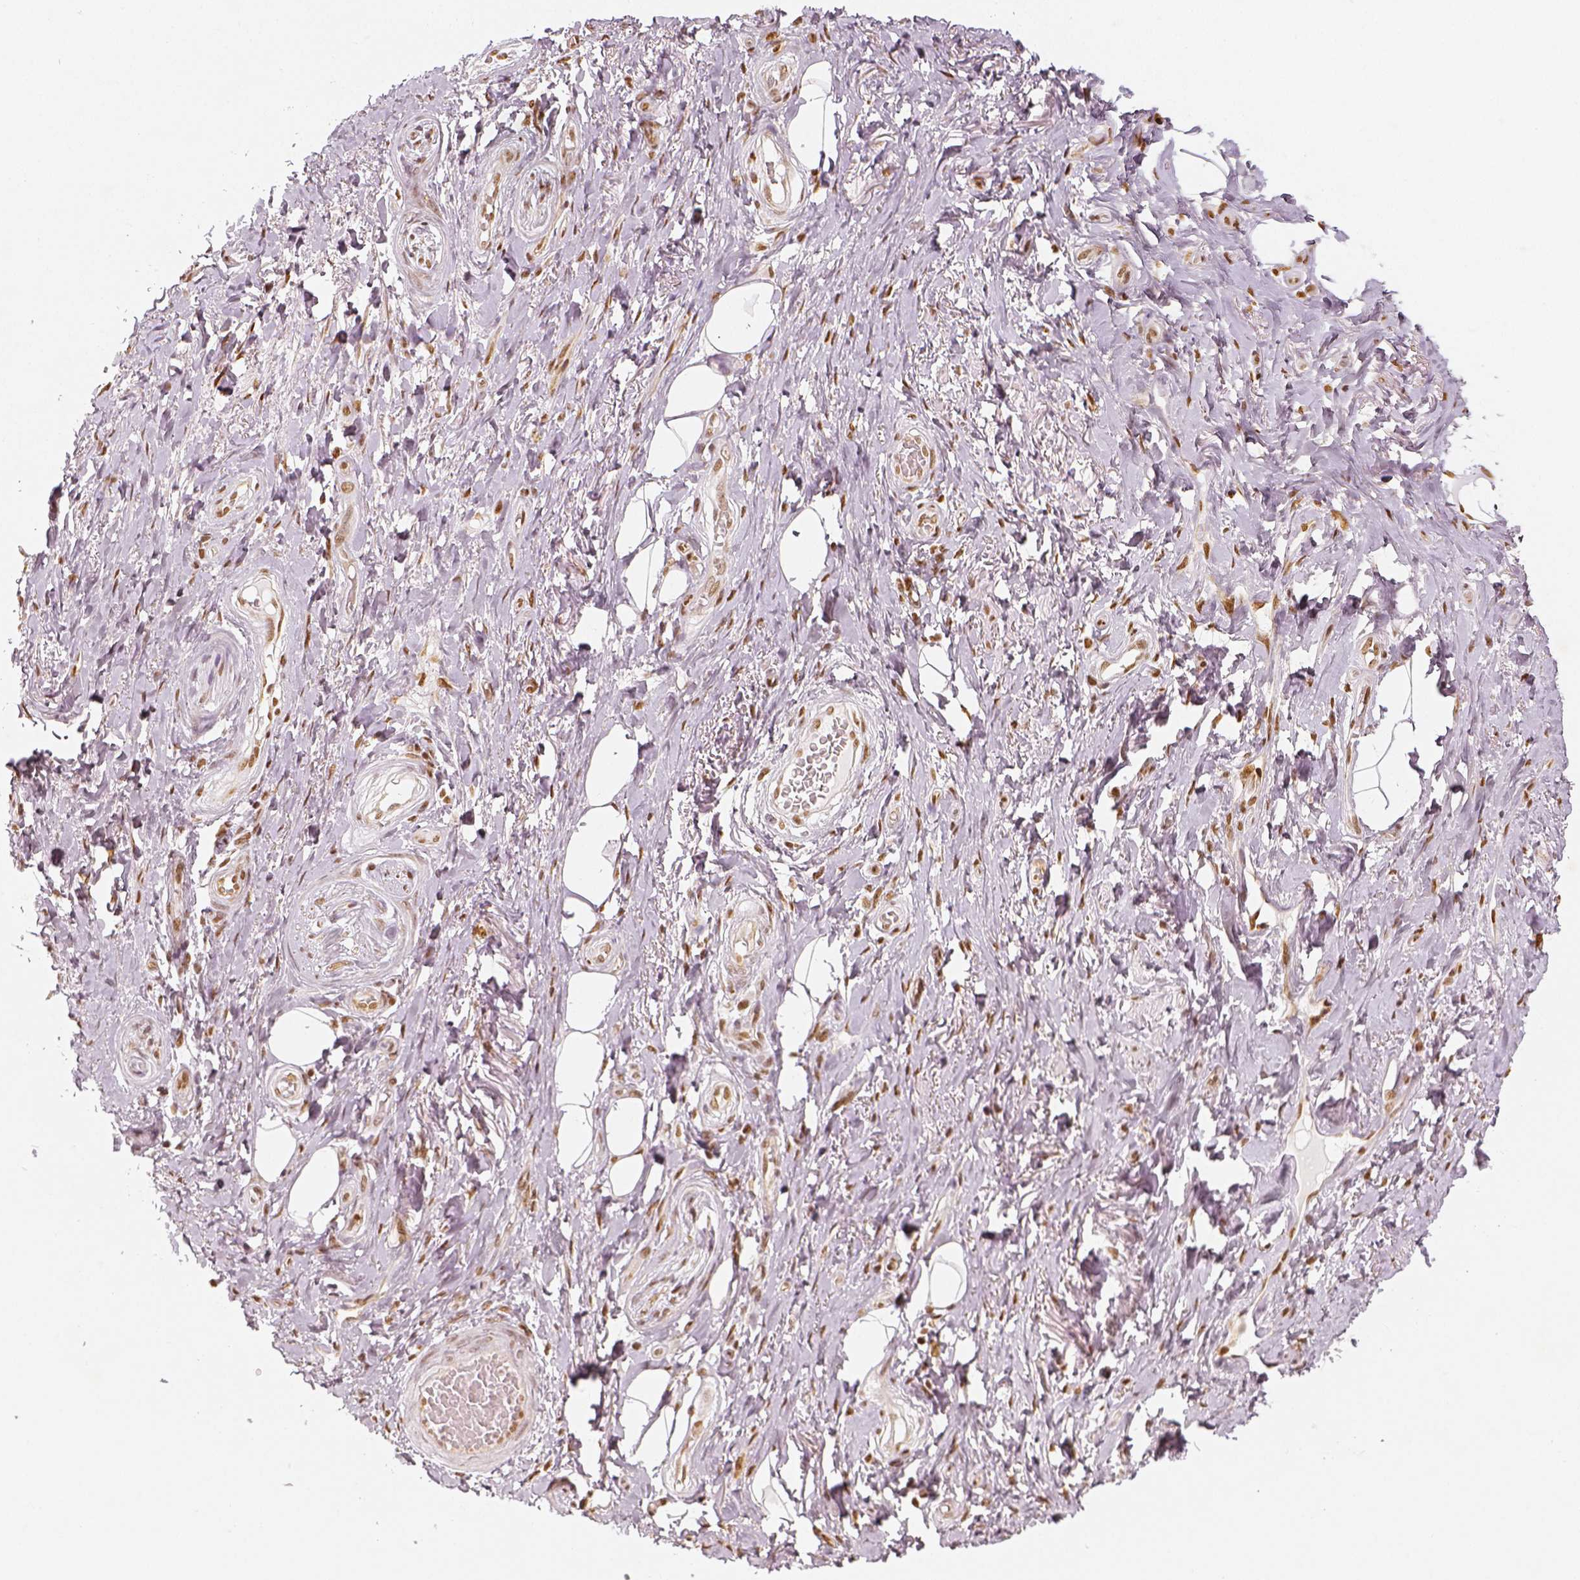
{"staining": {"intensity": "moderate", "quantity": ">75%", "location": "nuclear"}, "tissue": "adipose tissue", "cell_type": "Adipocytes", "image_type": "normal", "snomed": [{"axis": "morphology", "description": "Normal tissue, NOS"}, {"axis": "topography", "description": "Anal"}, {"axis": "topography", "description": "Peripheral nerve tissue"}], "caption": "DAB (3,3'-diaminobenzidine) immunohistochemical staining of benign adipose tissue displays moderate nuclear protein expression in about >75% of adipocytes.", "gene": "KDM5B", "patient": {"sex": "male", "age": 53}}